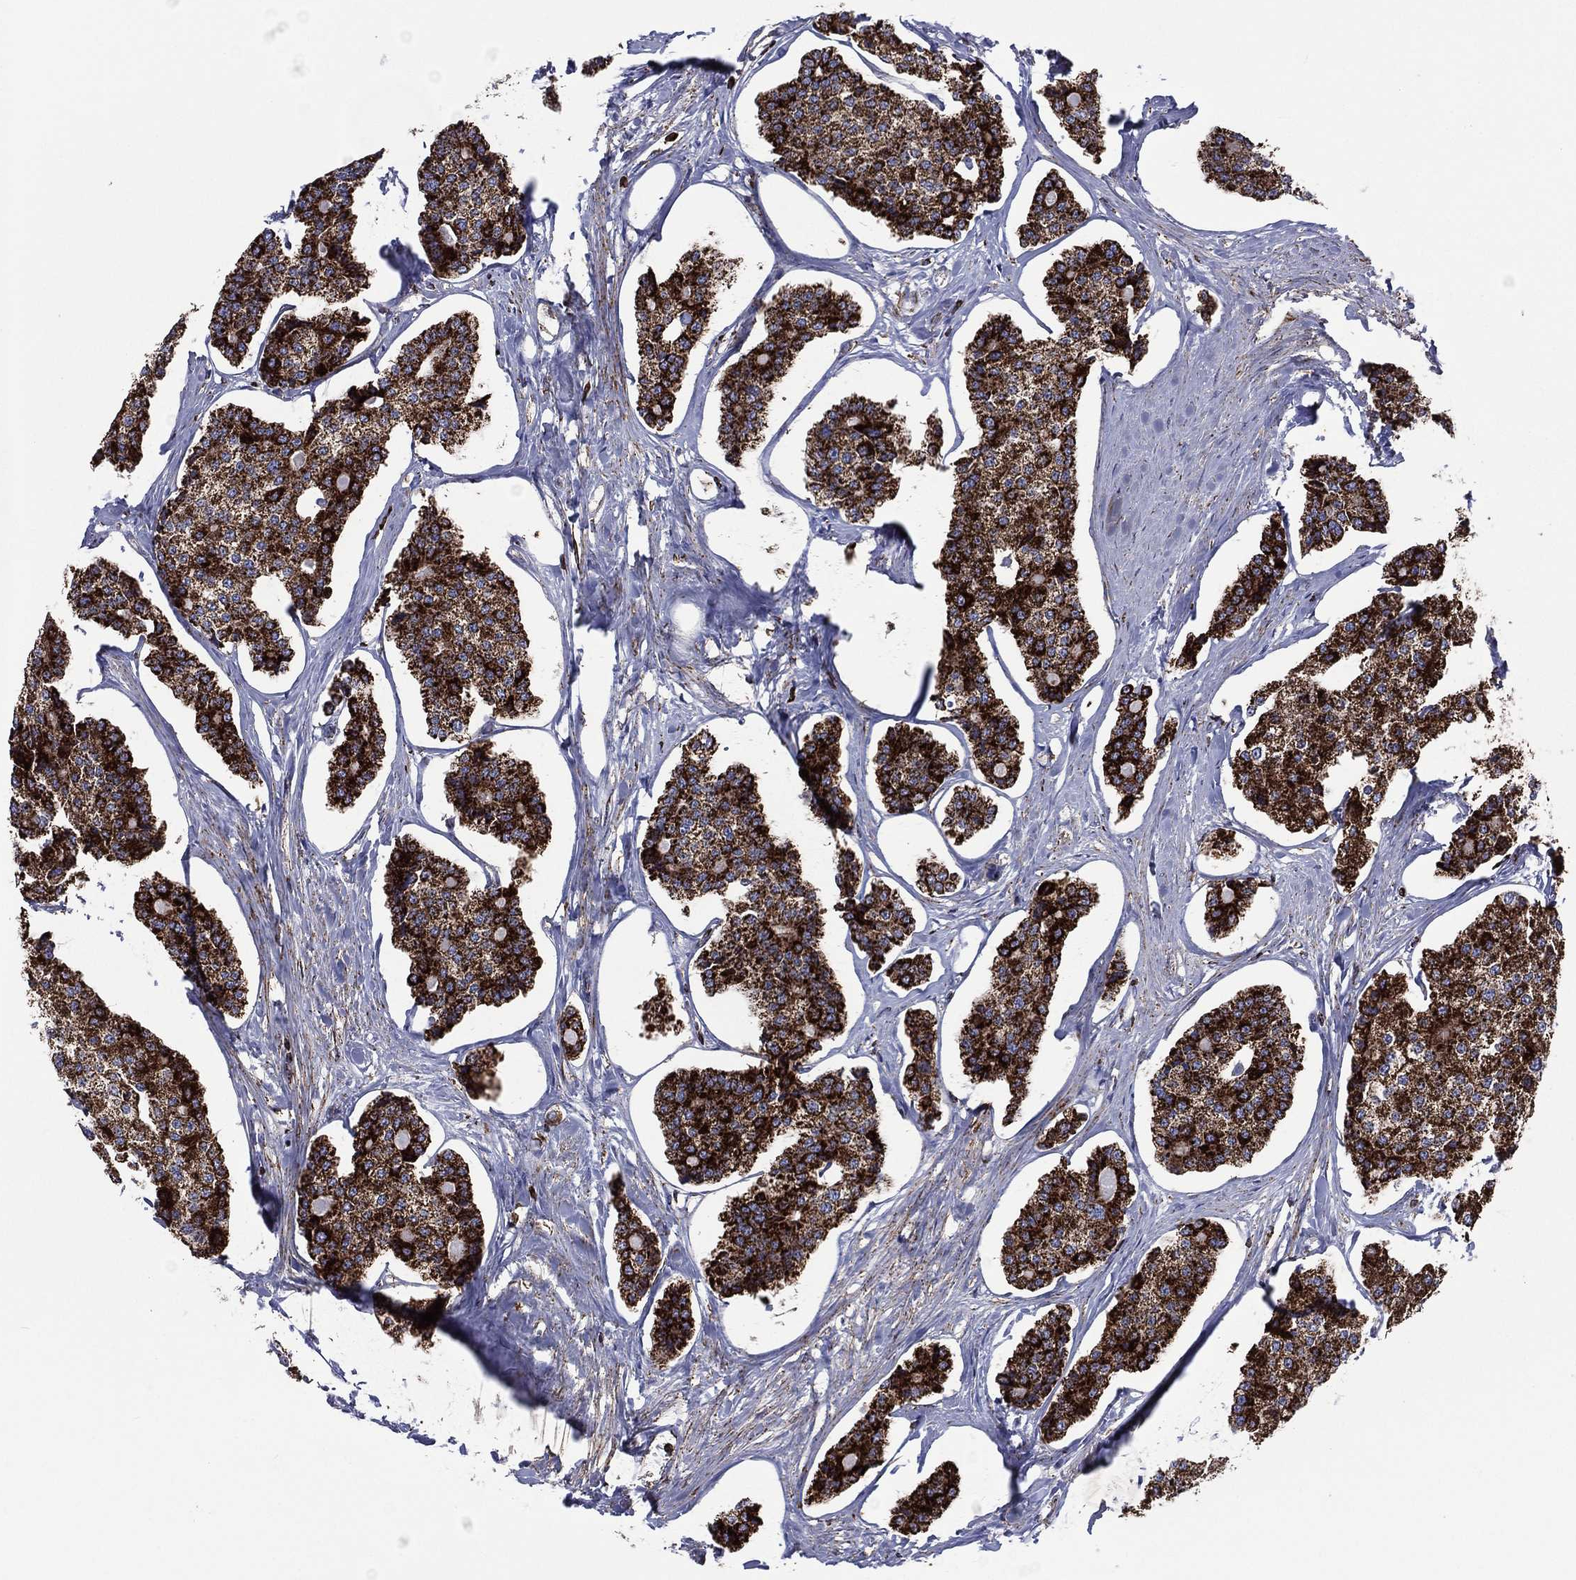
{"staining": {"intensity": "strong", "quantity": ">75%", "location": "cytoplasmic/membranous"}, "tissue": "carcinoid", "cell_type": "Tumor cells", "image_type": "cancer", "snomed": [{"axis": "morphology", "description": "Carcinoid, malignant, NOS"}, {"axis": "topography", "description": "Small intestine"}], "caption": "High-magnification brightfield microscopy of carcinoid stained with DAB (3,3'-diaminobenzidine) (brown) and counterstained with hematoxylin (blue). tumor cells exhibit strong cytoplasmic/membranous expression is seen in about>75% of cells.", "gene": "ANKRD37", "patient": {"sex": "female", "age": 65}}